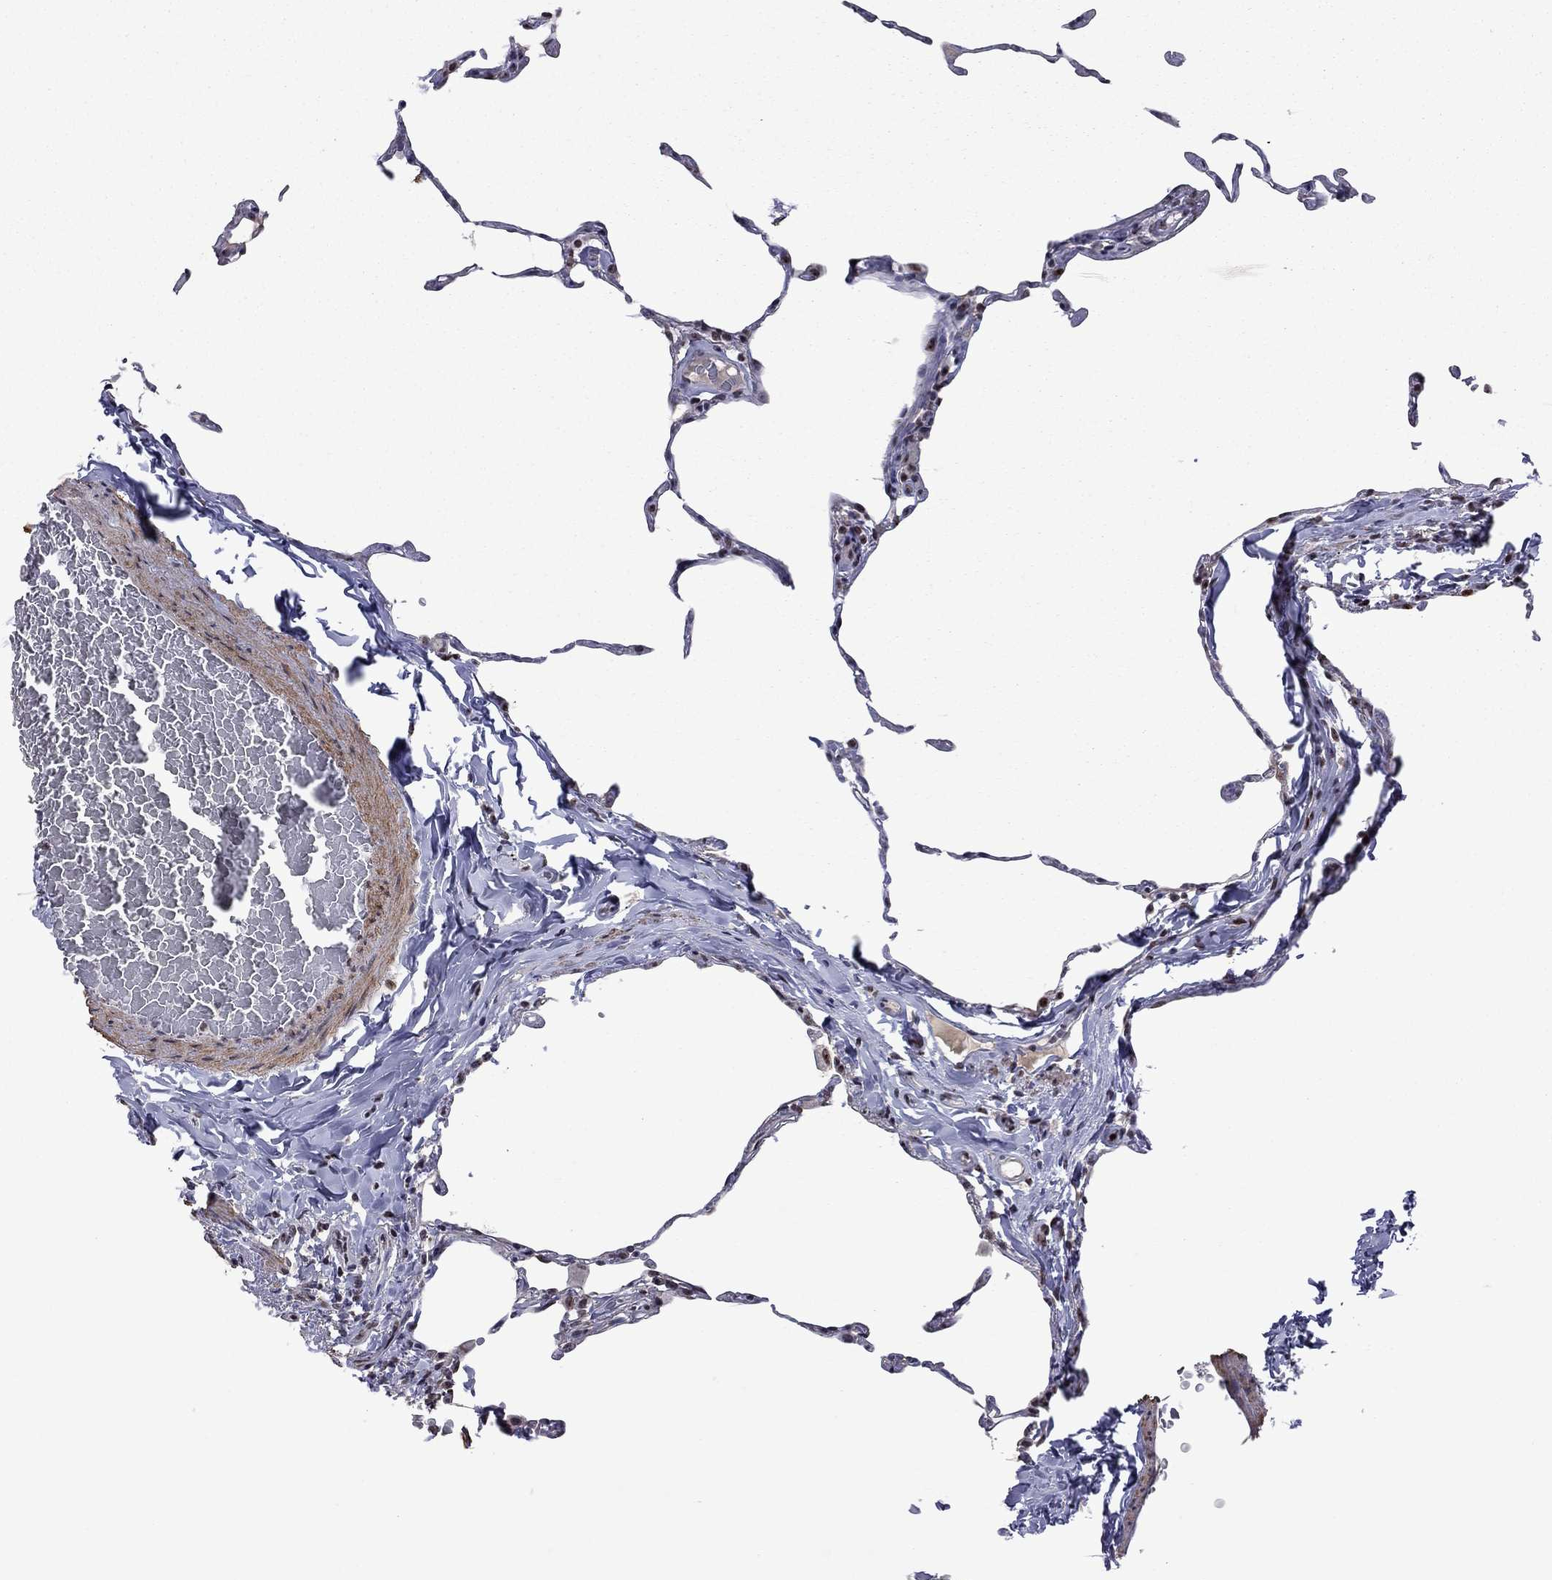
{"staining": {"intensity": "moderate", "quantity": "<25%", "location": "nuclear"}, "tissue": "lung", "cell_type": "Alveolar cells", "image_type": "normal", "snomed": [{"axis": "morphology", "description": "Normal tissue, NOS"}, {"axis": "topography", "description": "Lung"}], "caption": "Immunohistochemistry (DAB (3,3'-diaminobenzidine)) staining of benign lung shows moderate nuclear protein expression in approximately <25% of alveolar cells. The staining is performed using DAB (3,3'-diaminobenzidine) brown chromogen to label protein expression. The nuclei are counter-stained blue using hematoxylin.", "gene": "SPOUT1", "patient": {"sex": "female", "age": 57}}